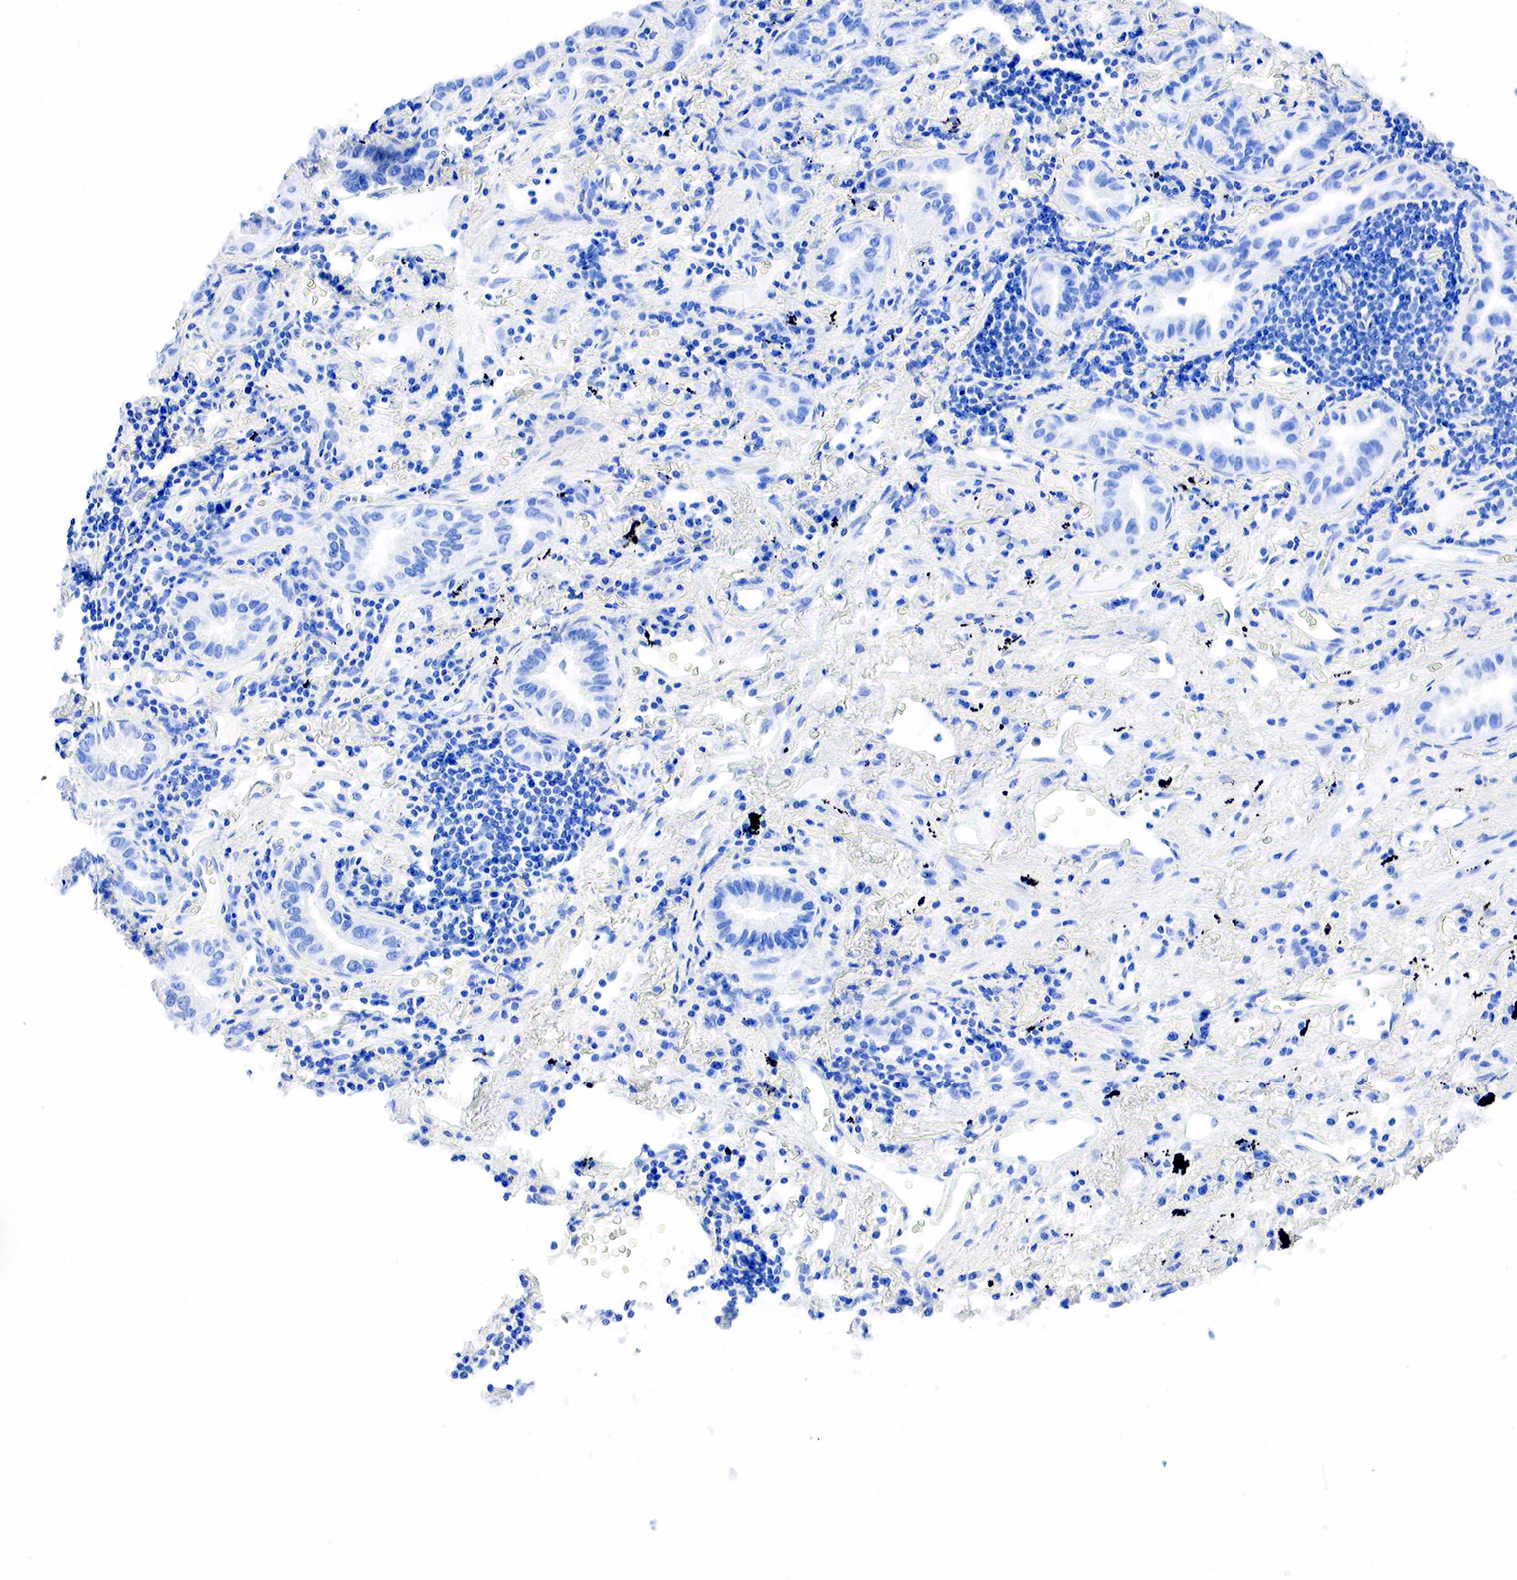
{"staining": {"intensity": "negative", "quantity": "none", "location": "none"}, "tissue": "lung cancer", "cell_type": "Tumor cells", "image_type": "cancer", "snomed": [{"axis": "morphology", "description": "Adenocarcinoma, NOS"}, {"axis": "topography", "description": "Lung"}], "caption": "Lung cancer was stained to show a protein in brown. There is no significant expression in tumor cells.", "gene": "PTH", "patient": {"sex": "female", "age": 50}}